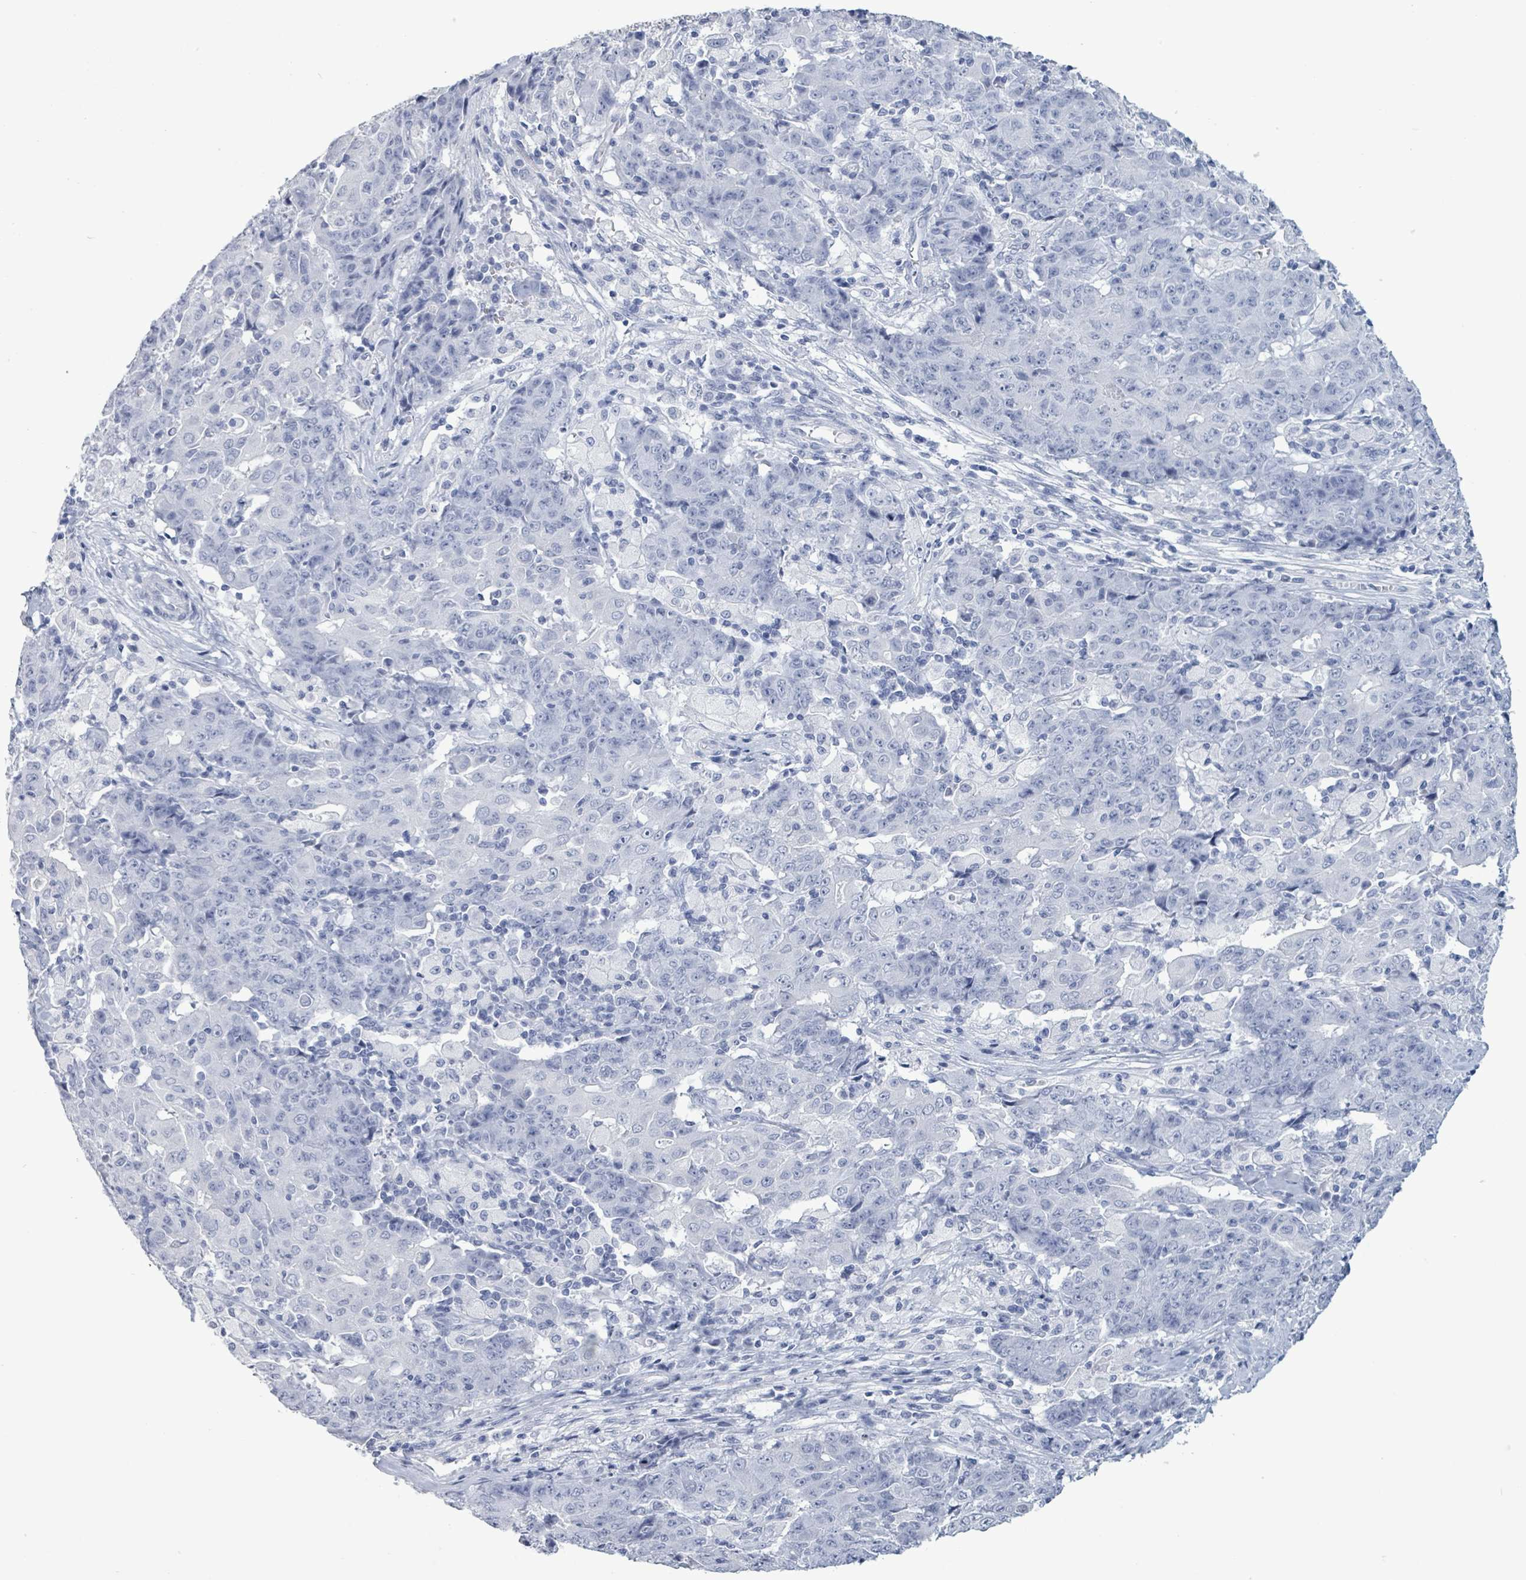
{"staining": {"intensity": "negative", "quantity": "none", "location": "none"}, "tissue": "ovarian cancer", "cell_type": "Tumor cells", "image_type": "cancer", "snomed": [{"axis": "morphology", "description": "Carcinoma, endometroid"}, {"axis": "topography", "description": "Ovary"}], "caption": "Ovarian cancer stained for a protein using immunohistochemistry (IHC) reveals no staining tumor cells.", "gene": "NKX2-1", "patient": {"sex": "female", "age": 42}}